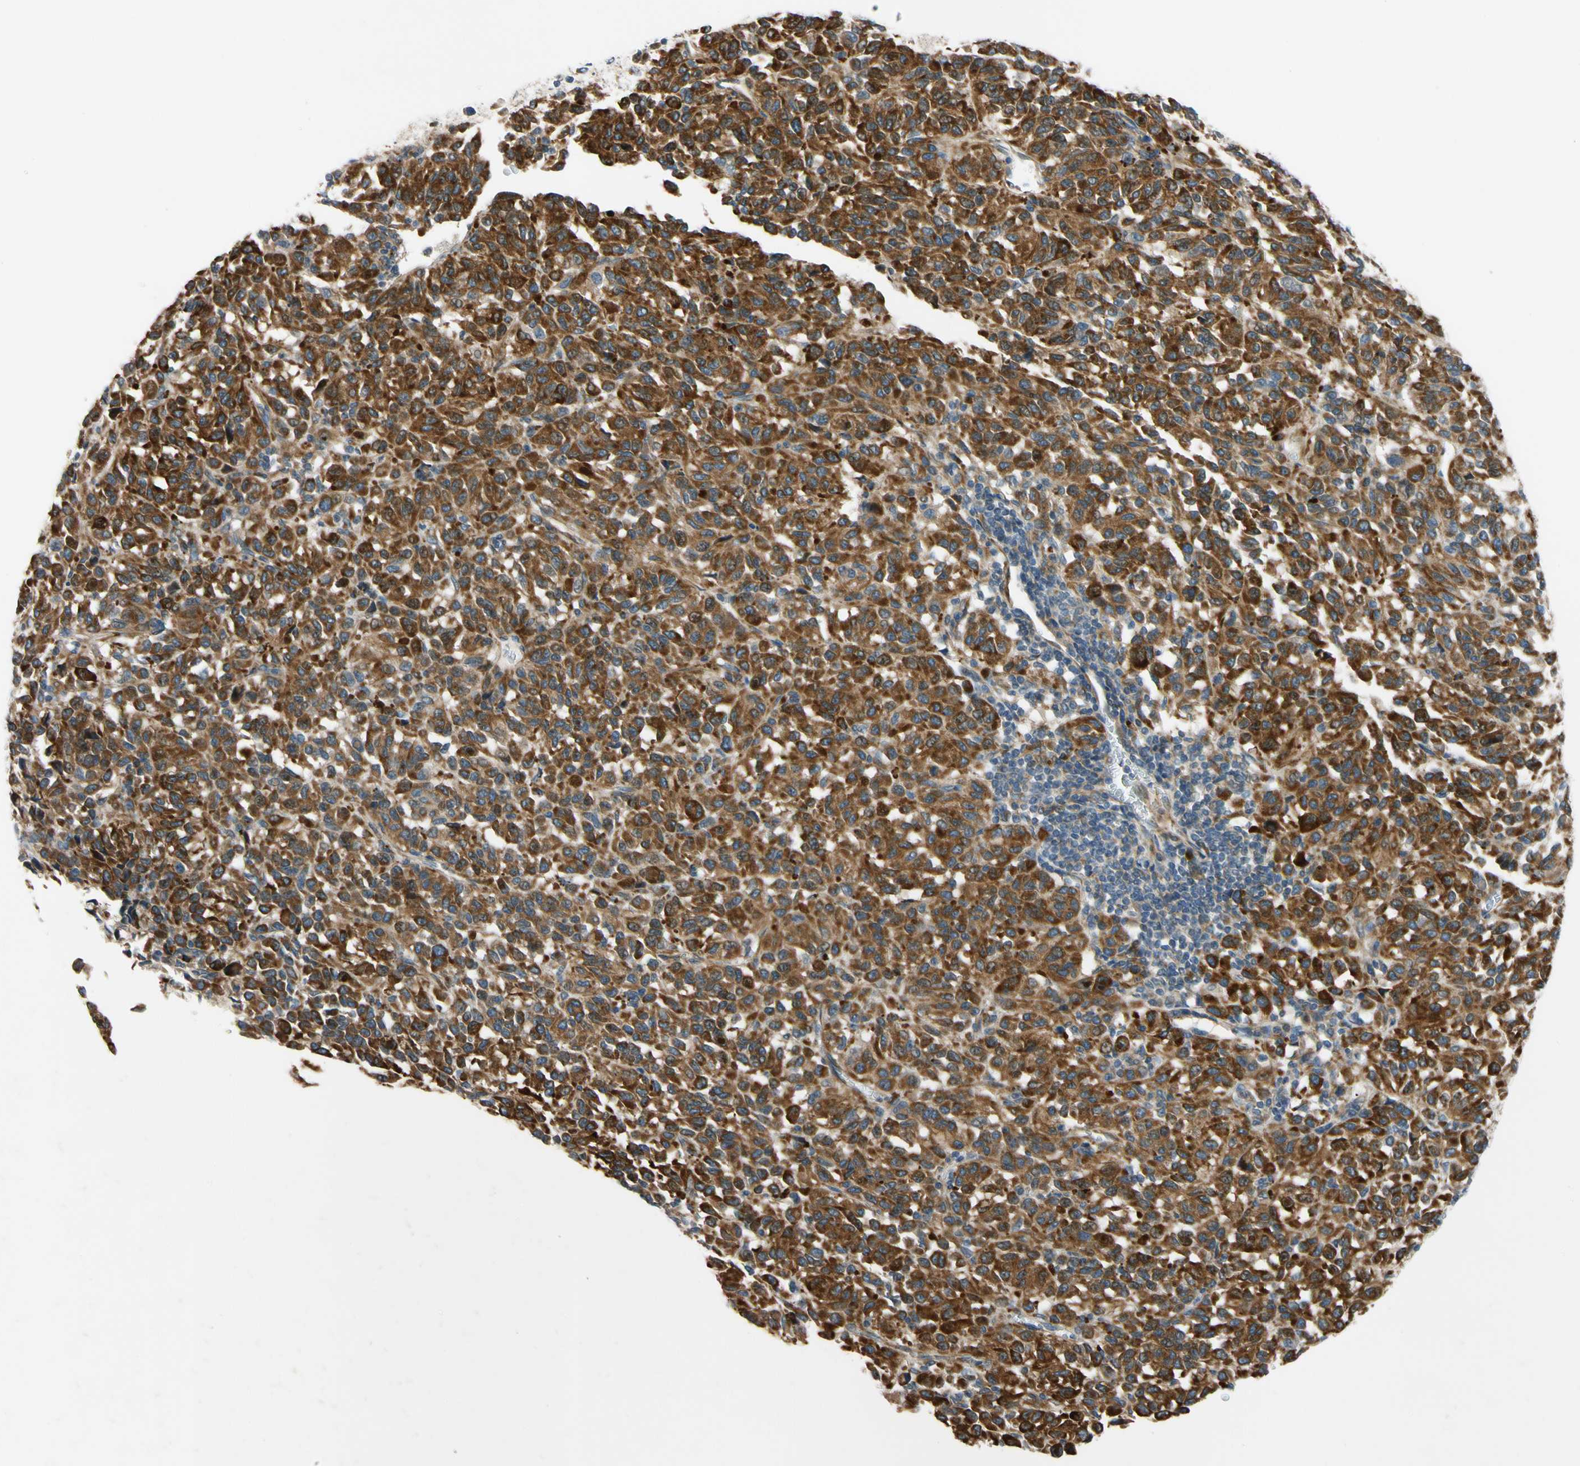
{"staining": {"intensity": "strong", "quantity": ">75%", "location": "cytoplasmic/membranous"}, "tissue": "melanoma", "cell_type": "Tumor cells", "image_type": "cancer", "snomed": [{"axis": "morphology", "description": "Malignant melanoma, Metastatic site"}, {"axis": "topography", "description": "Lung"}], "caption": "Melanoma stained for a protein reveals strong cytoplasmic/membranous positivity in tumor cells. Nuclei are stained in blue.", "gene": "MST1R", "patient": {"sex": "male", "age": 64}}